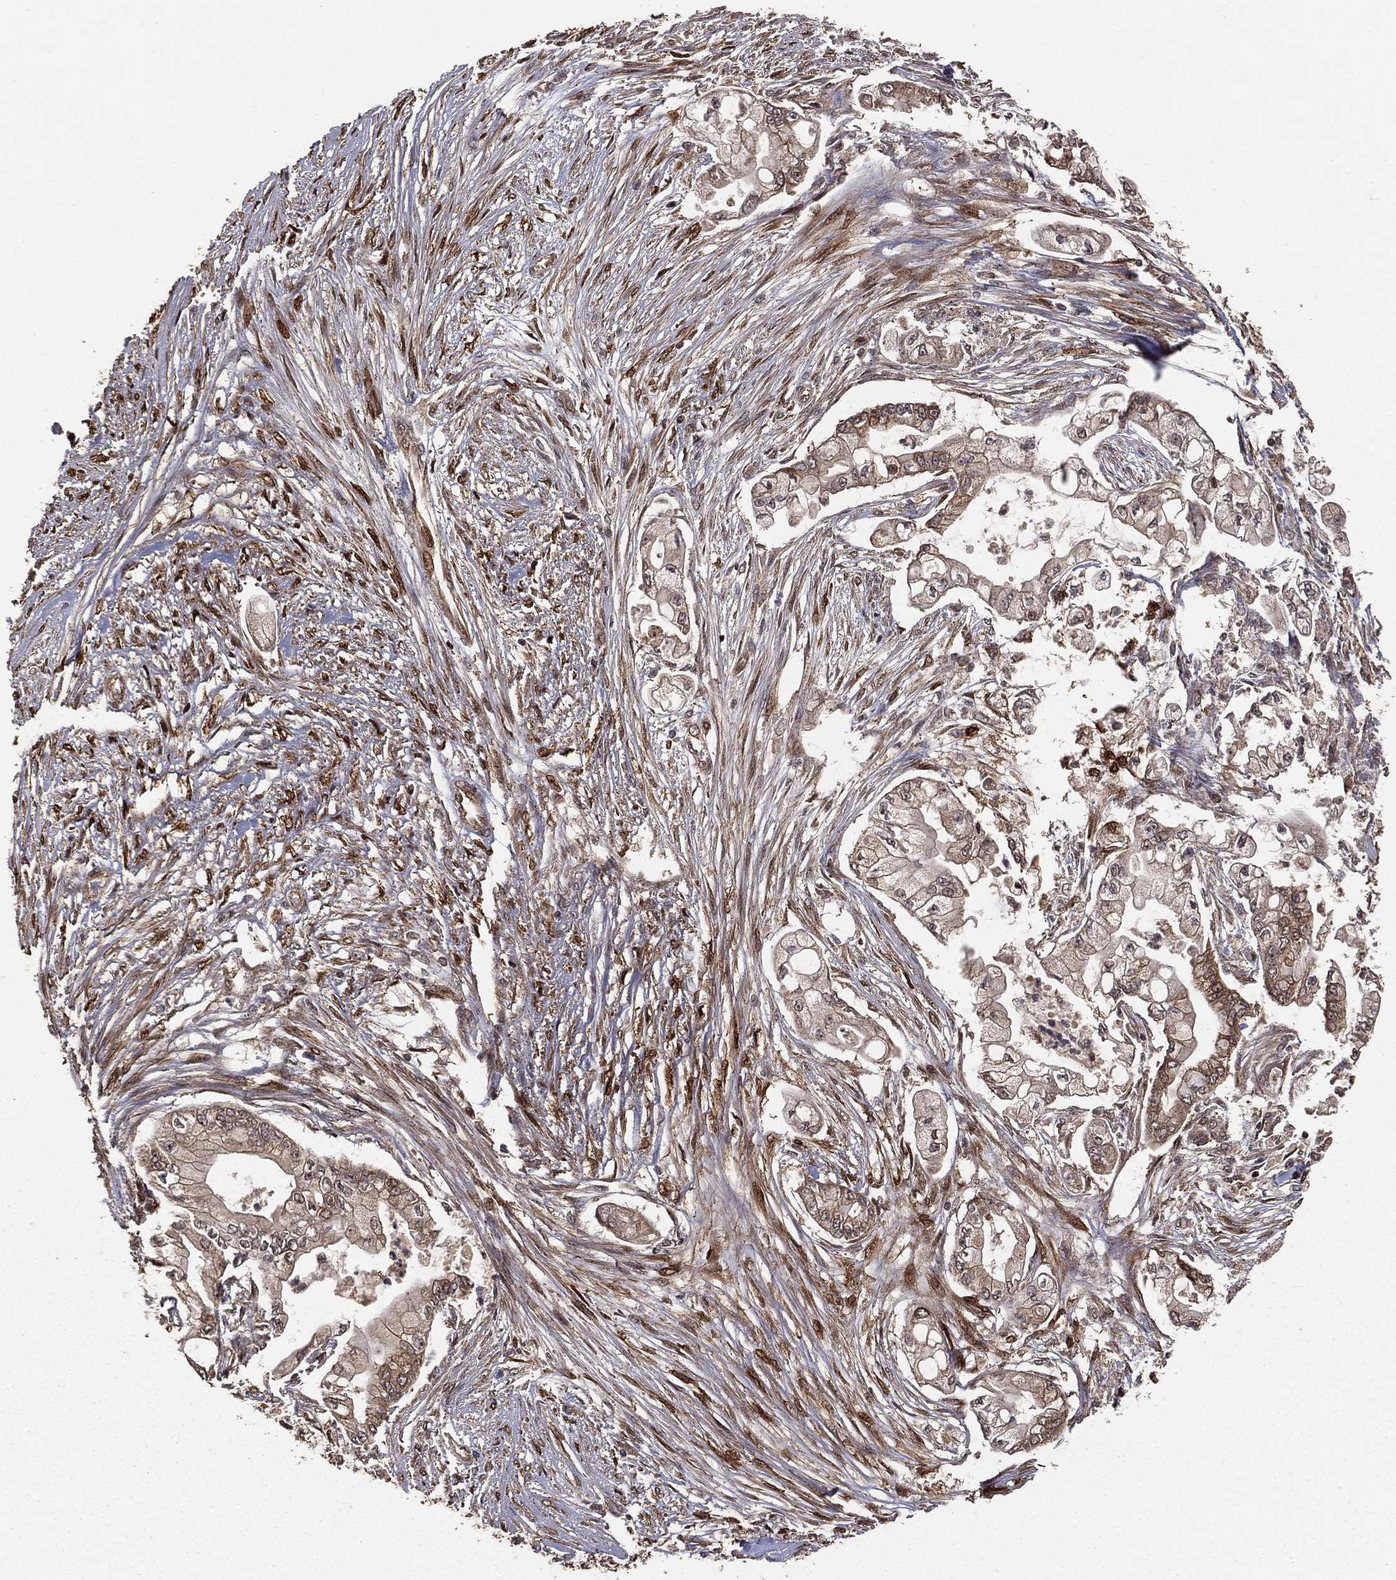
{"staining": {"intensity": "weak", "quantity": "<25%", "location": "cytoplasmic/membranous"}, "tissue": "pancreatic cancer", "cell_type": "Tumor cells", "image_type": "cancer", "snomed": [{"axis": "morphology", "description": "Adenocarcinoma, NOS"}, {"axis": "topography", "description": "Pancreas"}], "caption": "An image of pancreatic cancer stained for a protein reveals no brown staining in tumor cells. Brightfield microscopy of IHC stained with DAB (brown) and hematoxylin (blue), captured at high magnification.", "gene": "MAPK1", "patient": {"sex": "female", "age": 69}}